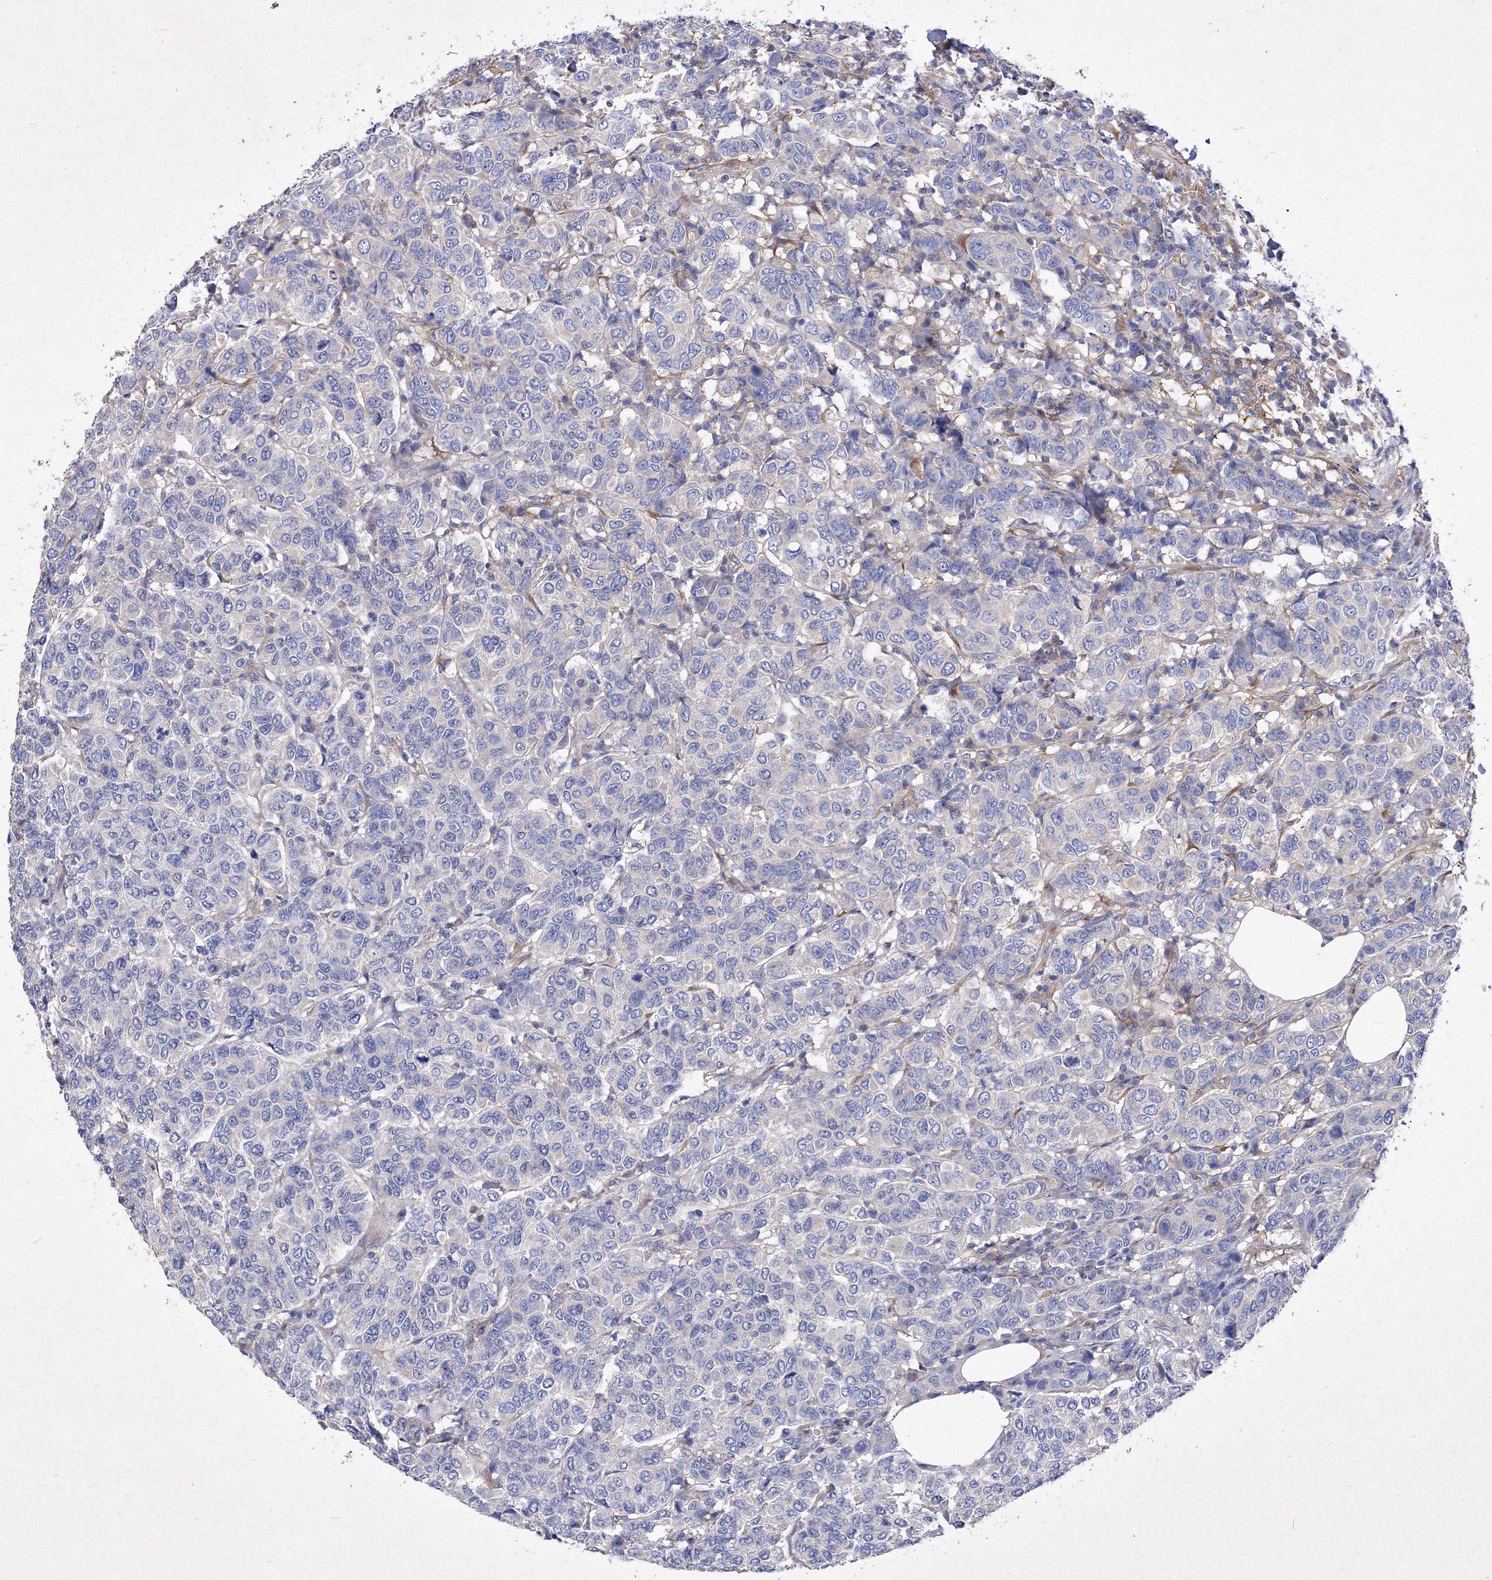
{"staining": {"intensity": "negative", "quantity": "none", "location": "none"}, "tissue": "breast cancer", "cell_type": "Tumor cells", "image_type": "cancer", "snomed": [{"axis": "morphology", "description": "Duct carcinoma"}, {"axis": "topography", "description": "Breast"}], "caption": "Tumor cells are negative for brown protein staining in breast cancer (infiltrating ductal carcinoma). (Immunohistochemistry (ihc), brightfield microscopy, high magnification).", "gene": "SNX18", "patient": {"sex": "female", "age": 55}}